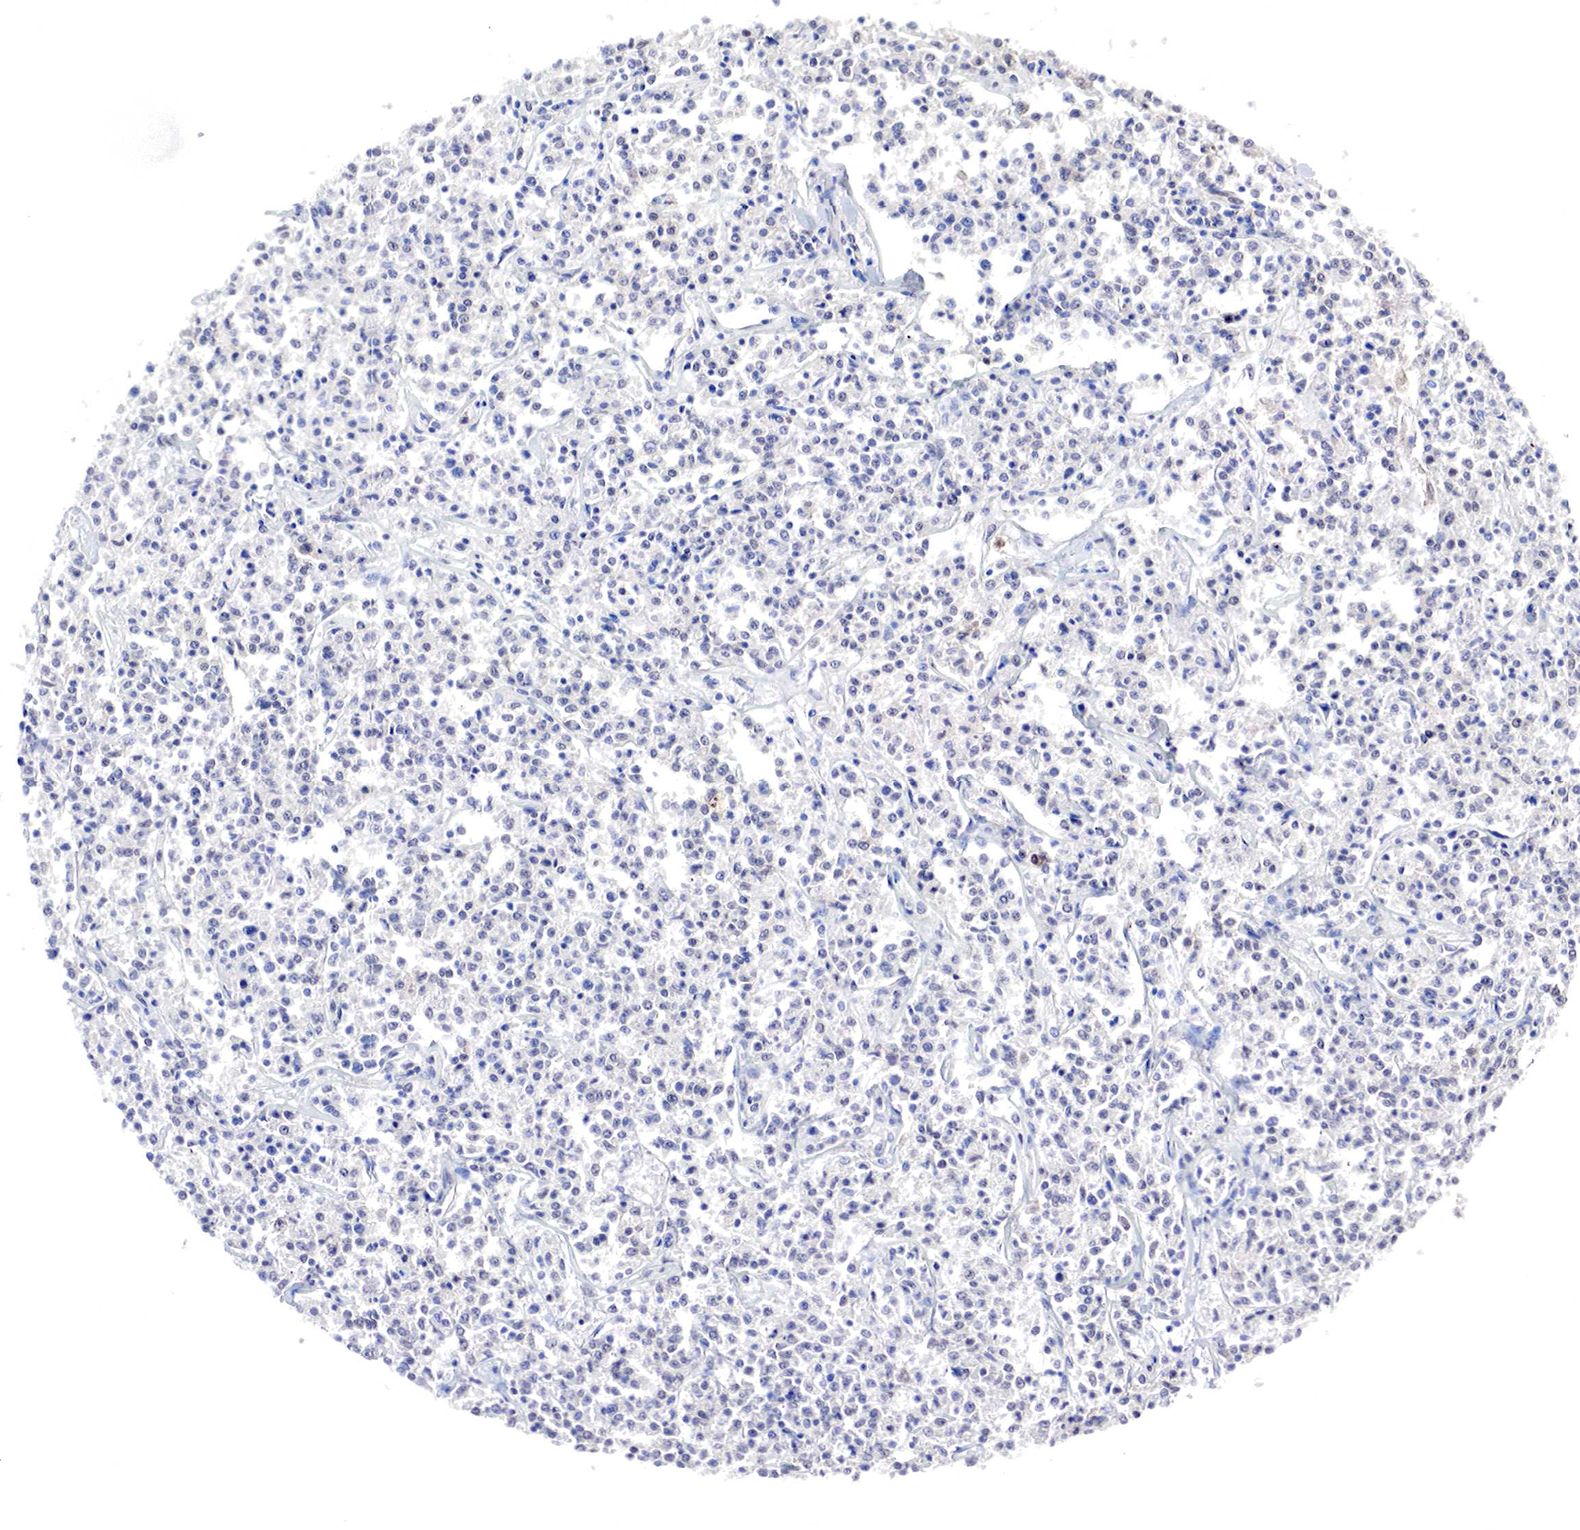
{"staining": {"intensity": "negative", "quantity": "none", "location": "none"}, "tissue": "lymphoma", "cell_type": "Tumor cells", "image_type": "cancer", "snomed": [{"axis": "morphology", "description": "Malignant lymphoma, non-Hodgkin's type, Low grade"}, {"axis": "topography", "description": "Small intestine"}], "caption": "Tumor cells are negative for protein expression in human lymphoma.", "gene": "DACH2", "patient": {"sex": "female", "age": 59}}